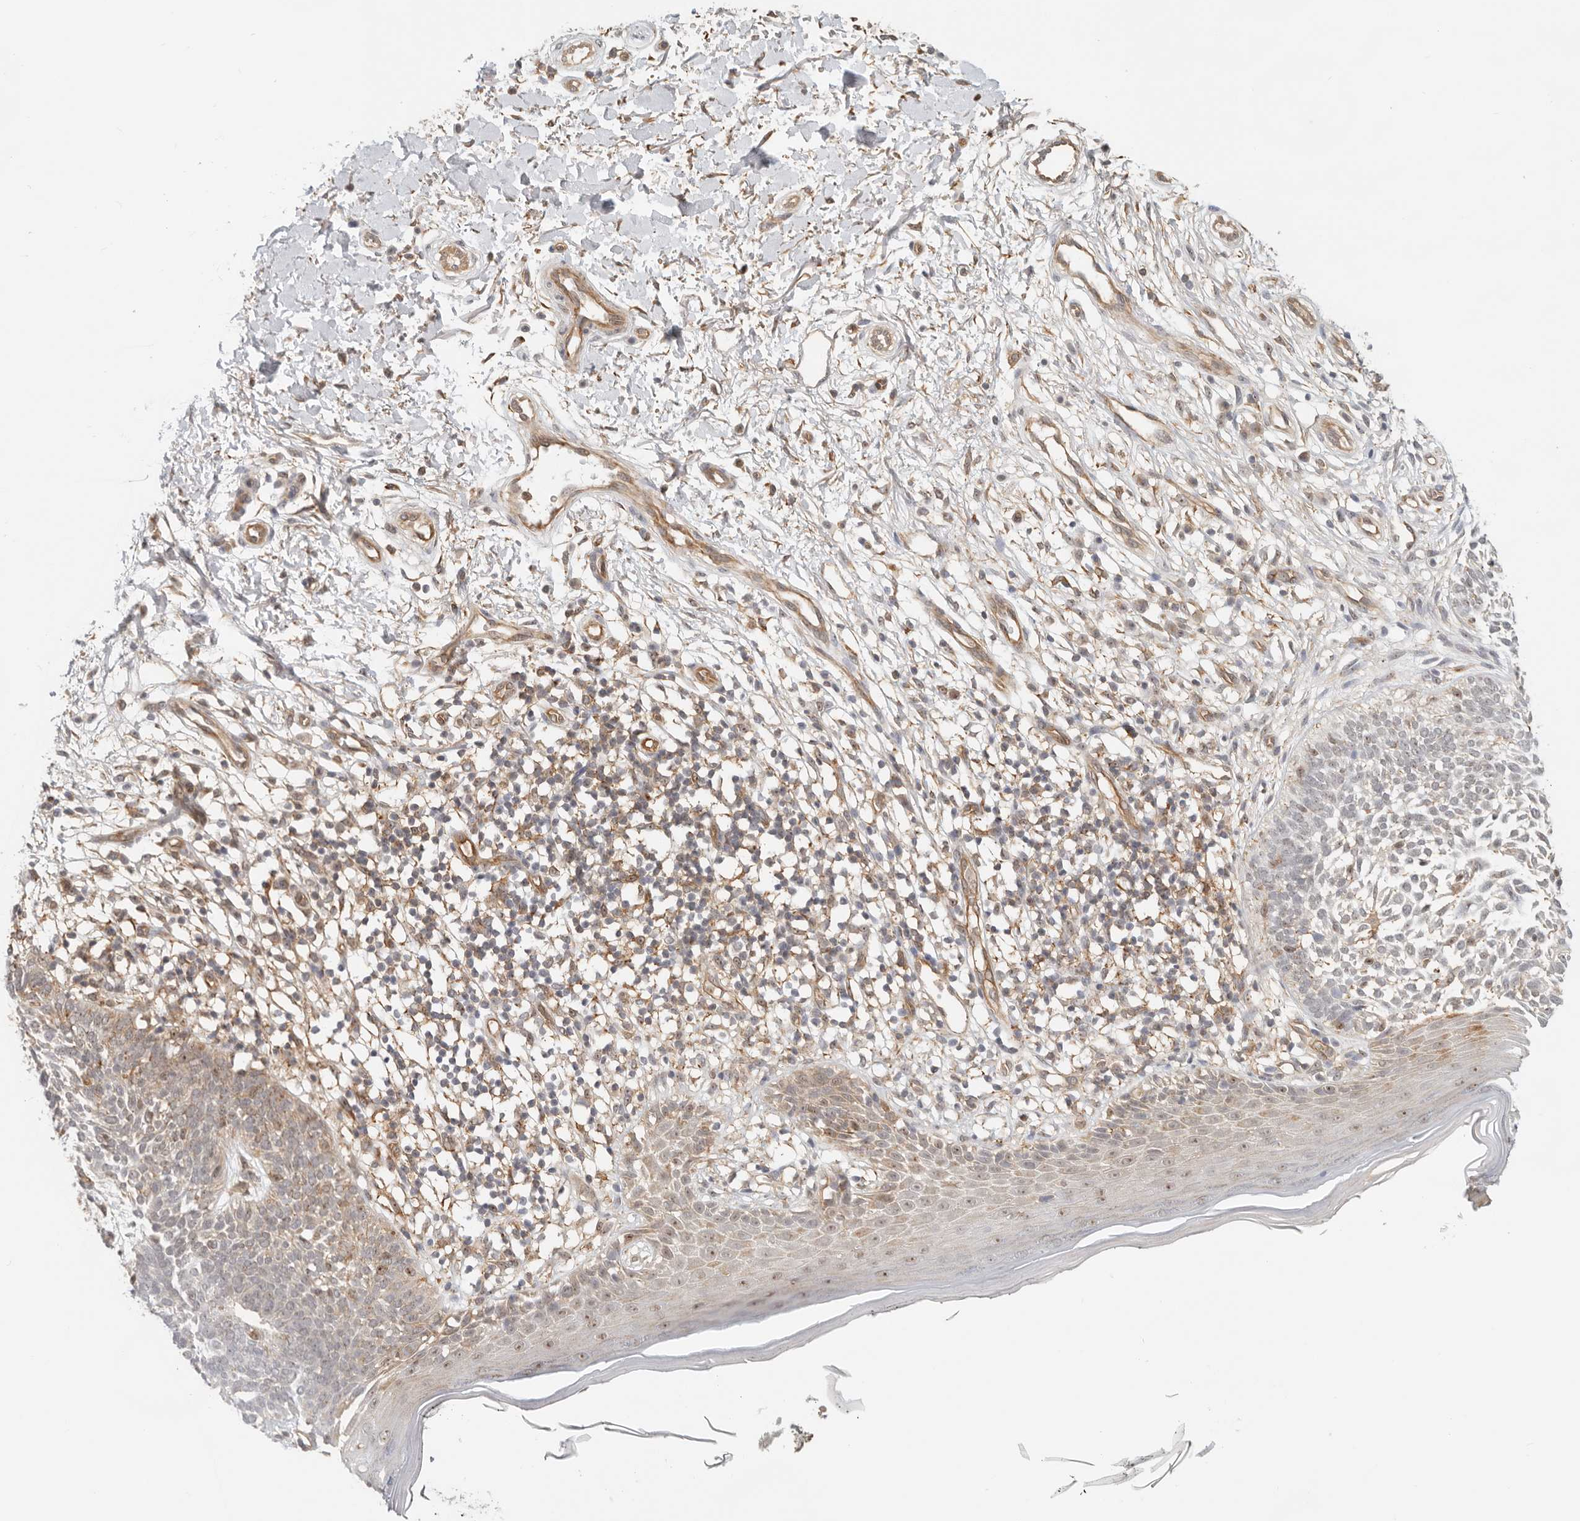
{"staining": {"intensity": "moderate", "quantity": "25%-75%", "location": "nuclear"}, "tissue": "skin cancer", "cell_type": "Tumor cells", "image_type": "cancer", "snomed": [{"axis": "morphology", "description": "Basal cell carcinoma"}, {"axis": "topography", "description": "Skin"}], "caption": "IHC photomicrograph of neoplastic tissue: skin cancer (basal cell carcinoma) stained using IHC demonstrates medium levels of moderate protein expression localized specifically in the nuclear of tumor cells, appearing as a nuclear brown color.", "gene": "HEXD", "patient": {"sex": "female", "age": 64}}